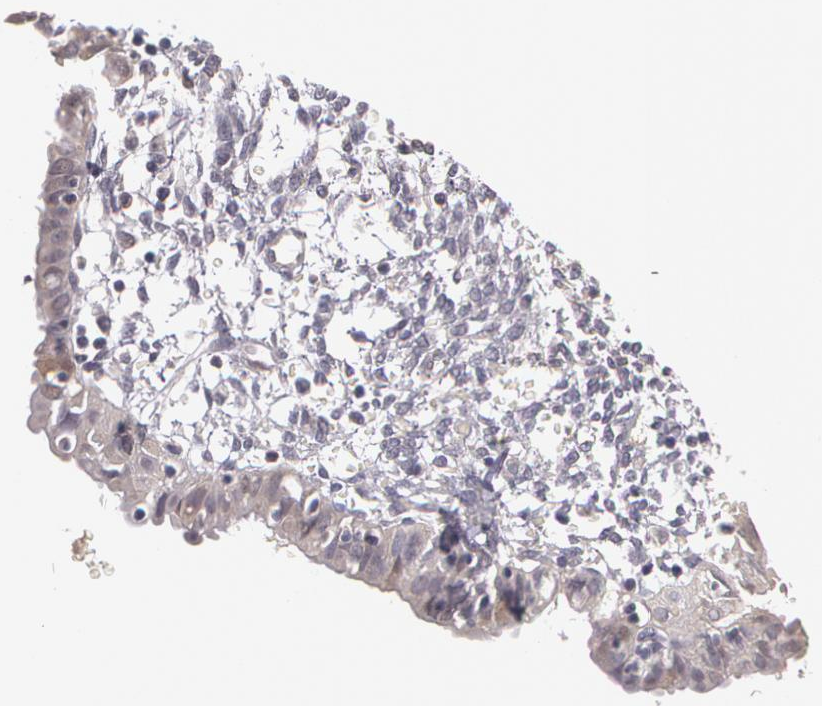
{"staining": {"intensity": "negative", "quantity": "none", "location": "none"}, "tissue": "endometrium", "cell_type": "Cells in endometrial stroma", "image_type": "normal", "snomed": [{"axis": "morphology", "description": "Normal tissue, NOS"}, {"axis": "topography", "description": "Endometrium"}], "caption": "This is an immunohistochemistry photomicrograph of normal endometrium. There is no staining in cells in endometrial stroma.", "gene": "LRG1", "patient": {"sex": "female", "age": 61}}